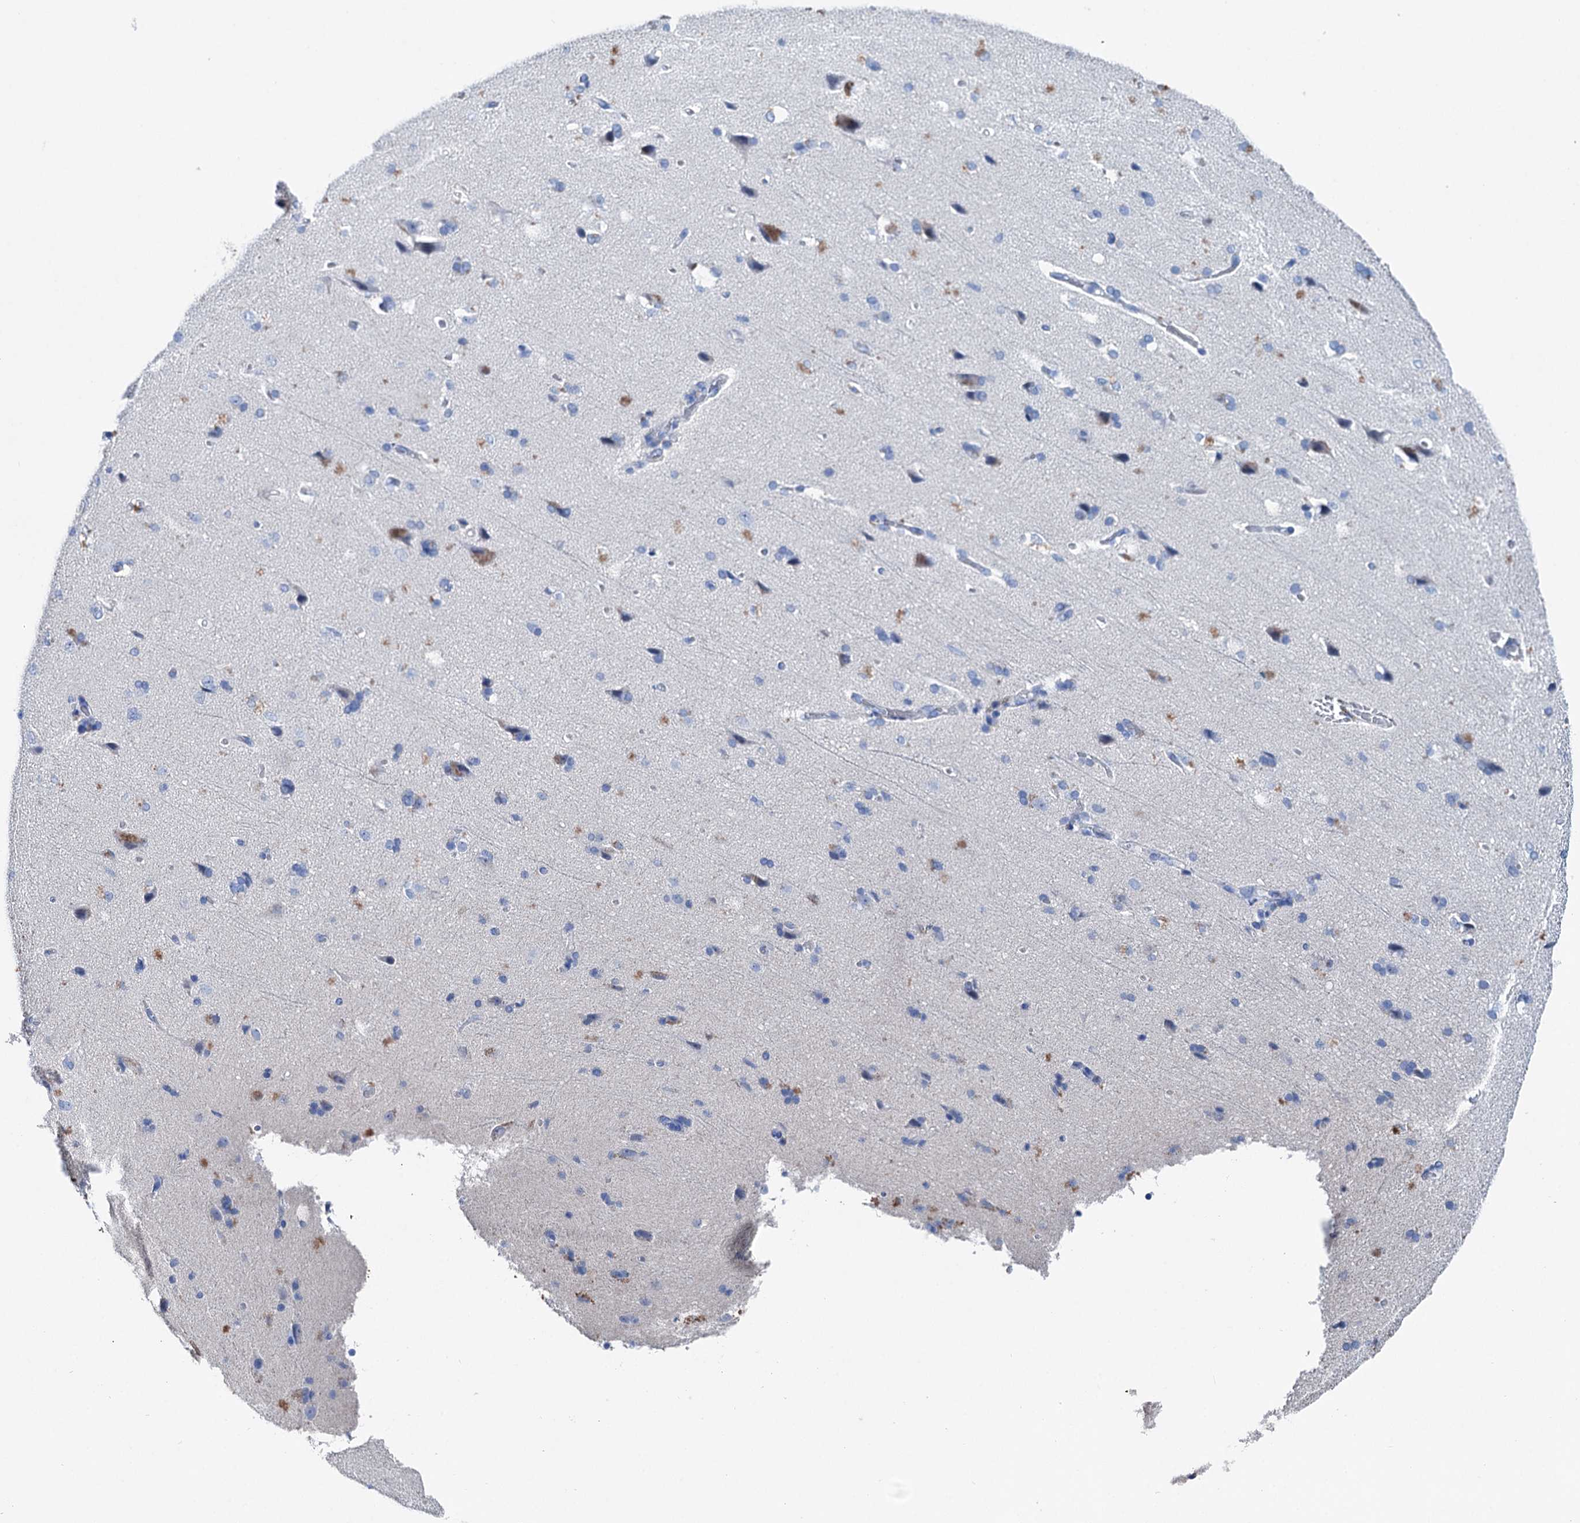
{"staining": {"intensity": "negative", "quantity": "none", "location": "none"}, "tissue": "cerebral cortex", "cell_type": "Endothelial cells", "image_type": "normal", "snomed": [{"axis": "morphology", "description": "Normal tissue, NOS"}, {"axis": "topography", "description": "Cerebral cortex"}], "caption": "Normal cerebral cortex was stained to show a protein in brown. There is no significant positivity in endothelial cells. (DAB (3,3'-diaminobenzidine) immunohistochemistry visualized using brightfield microscopy, high magnification).", "gene": "BRINP1", "patient": {"sex": "male", "age": 62}}